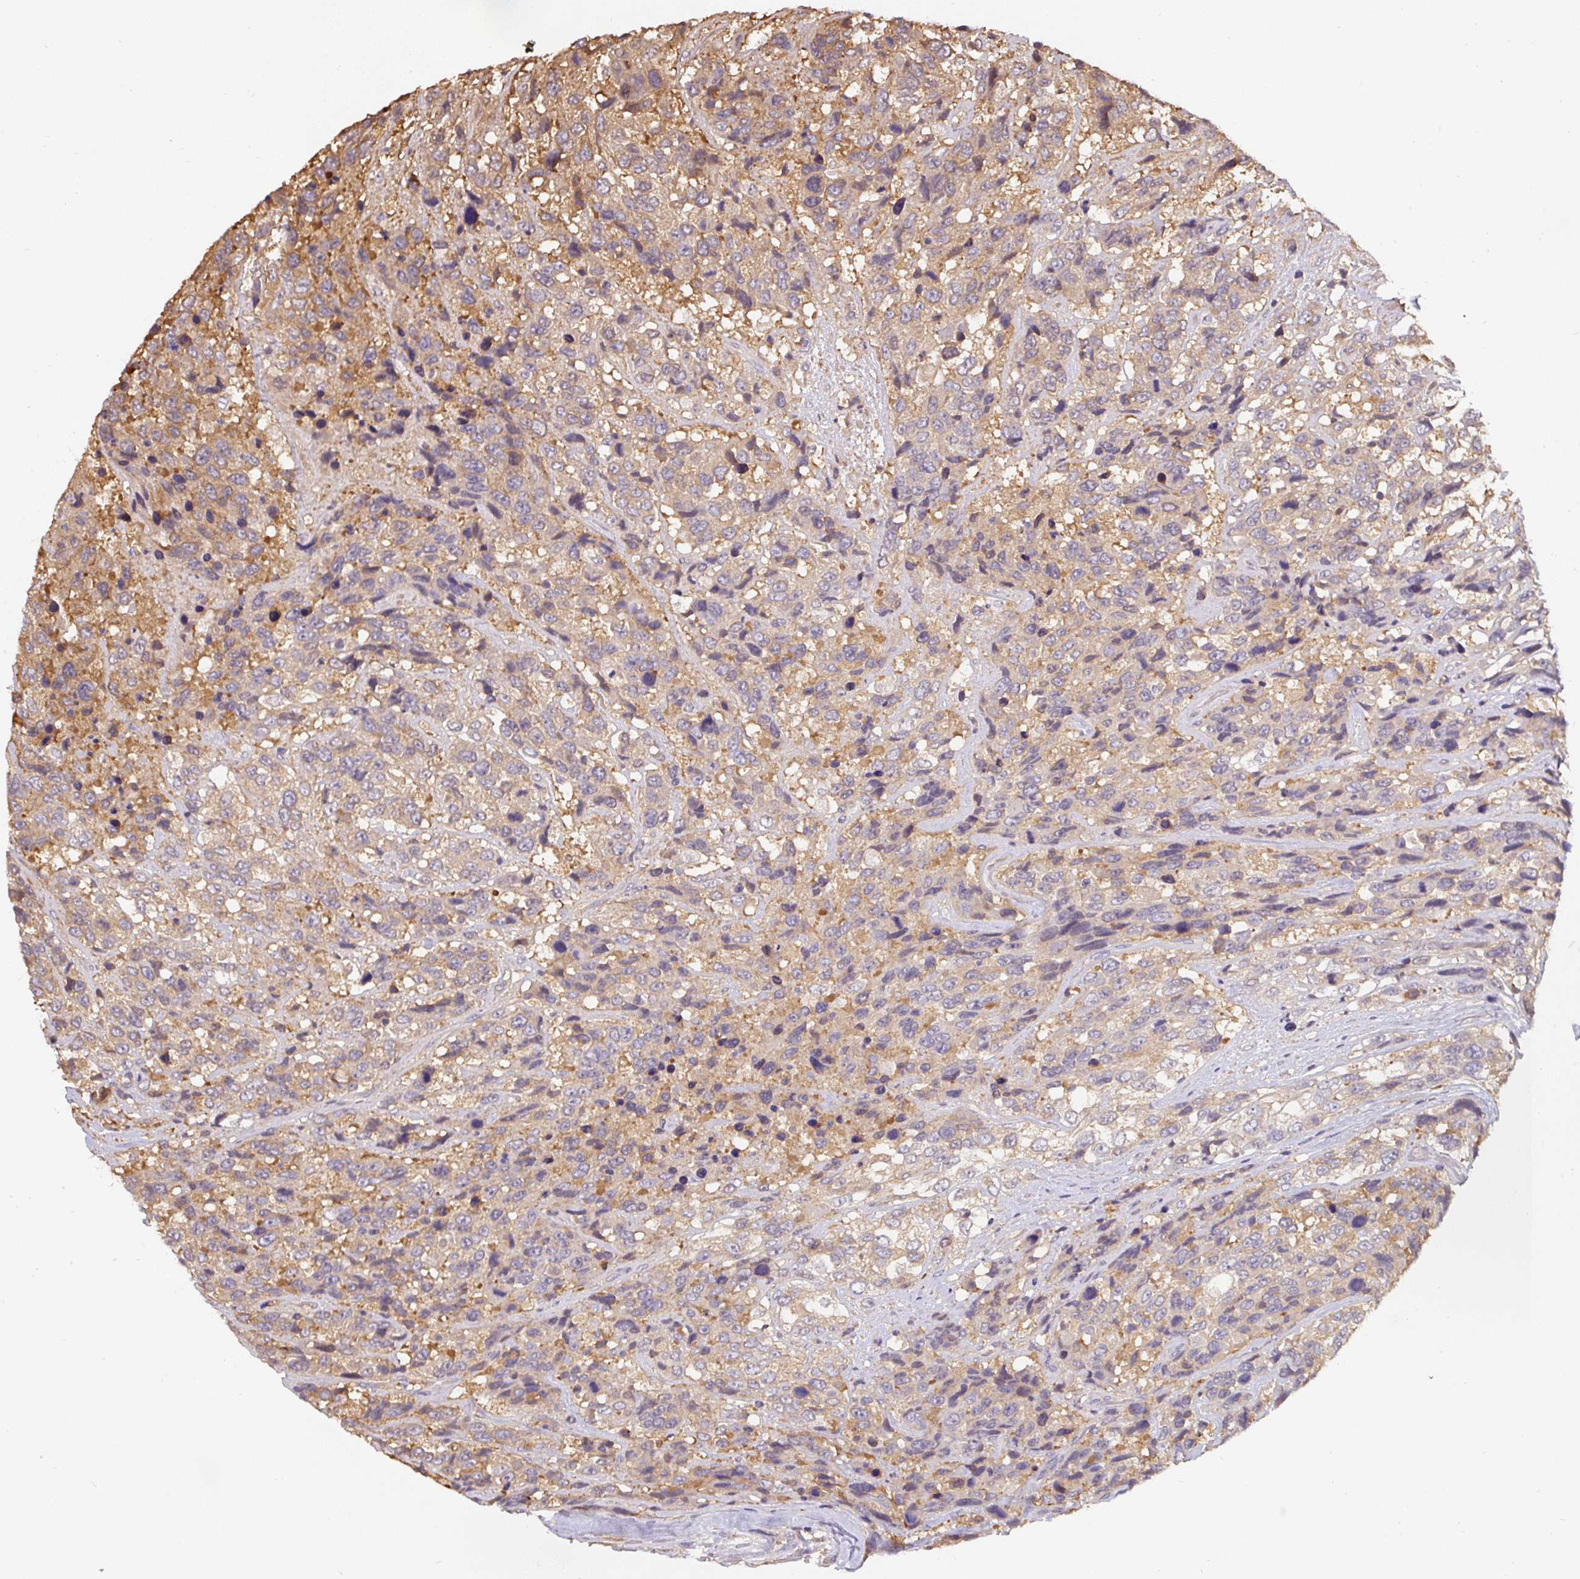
{"staining": {"intensity": "weak", "quantity": "25%-75%", "location": "cytoplasmic/membranous"}, "tissue": "urothelial cancer", "cell_type": "Tumor cells", "image_type": "cancer", "snomed": [{"axis": "morphology", "description": "Urothelial carcinoma, High grade"}, {"axis": "topography", "description": "Urinary bladder"}], "caption": "Weak cytoplasmic/membranous expression for a protein is present in approximately 25%-75% of tumor cells of urothelial cancer using IHC.", "gene": "ST13", "patient": {"sex": "female", "age": 70}}